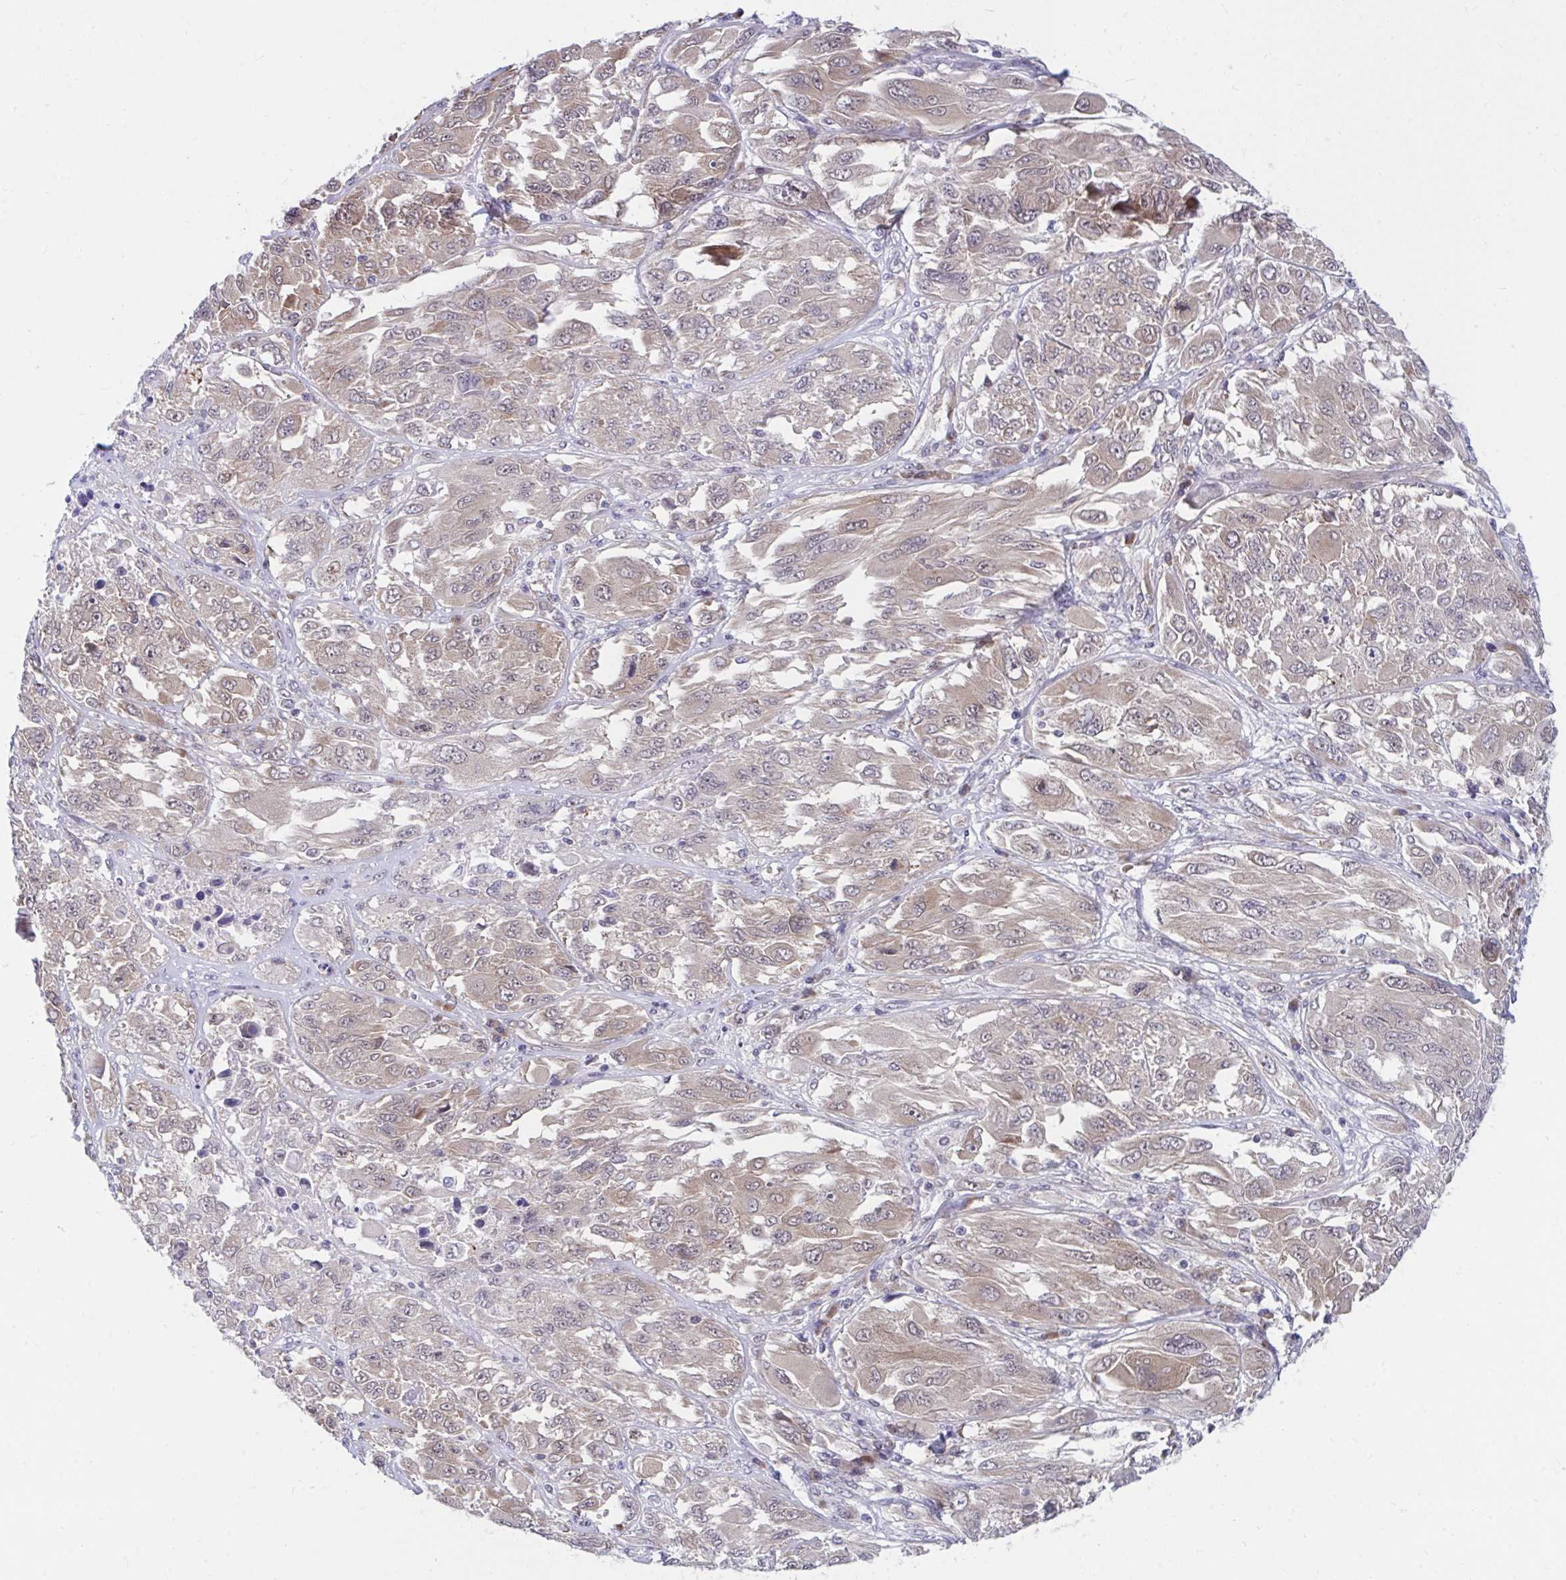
{"staining": {"intensity": "moderate", "quantity": ">75%", "location": "cytoplasmic/membranous"}, "tissue": "melanoma", "cell_type": "Tumor cells", "image_type": "cancer", "snomed": [{"axis": "morphology", "description": "Malignant melanoma, NOS"}, {"axis": "topography", "description": "Skin"}], "caption": "Tumor cells demonstrate medium levels of moderate cytoplasmic/membranous staining in about >75% of cells in human melanoma.", "gene": "SELENON", "patient": {"sex": "female", "age": 91}}